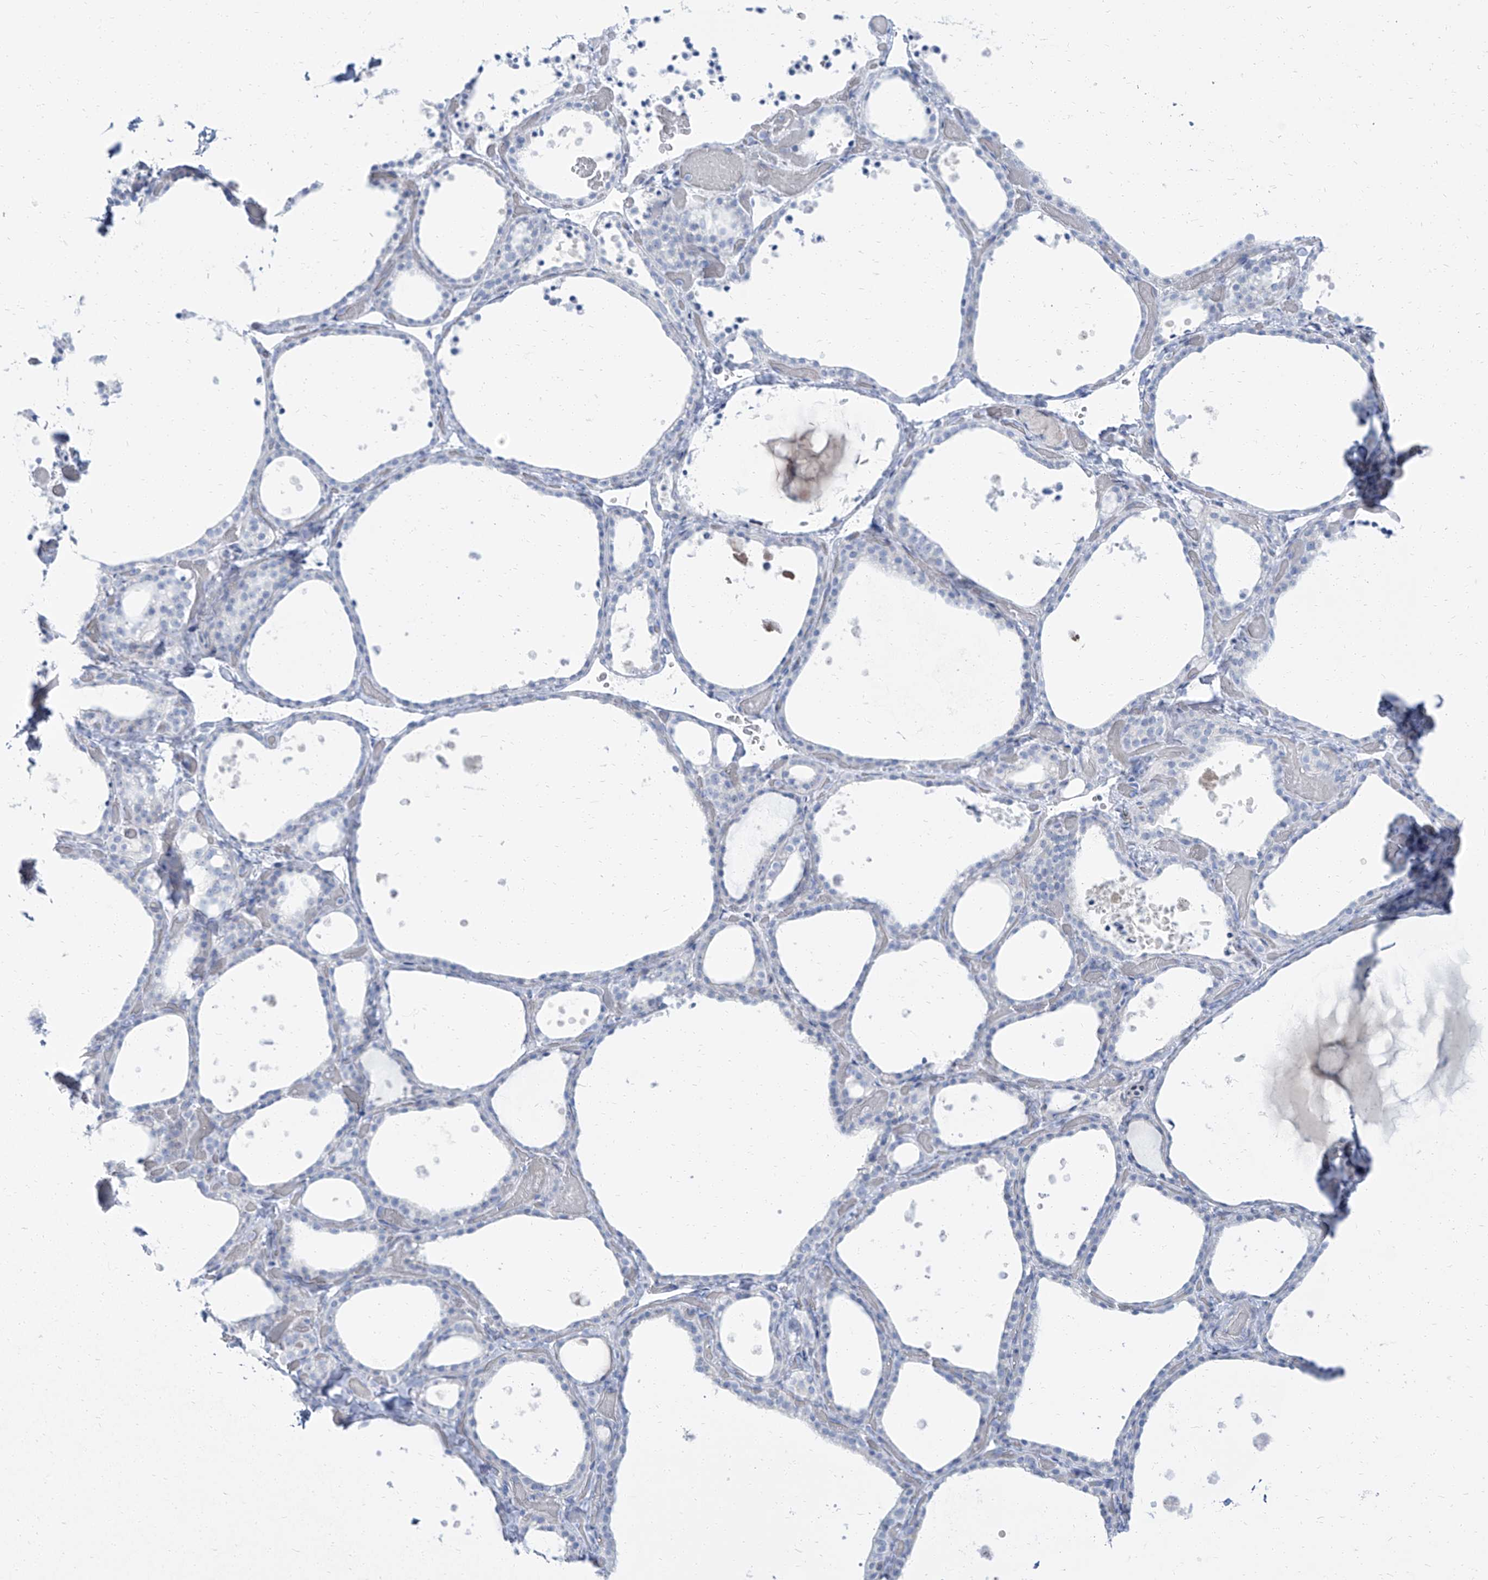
{"staining": {"intensity": "negative", "quantity": "none", "location": "none"}, "tissue": "thyroid gland", "cell_type": "Glandular cells", "image_type": "normal", "snomed": [{"axis": "morphology", "description": "Normal tissue, NOS"}, {"axis": "topography", "description": "Thyroid gland"}], "caption": "Glandular cells are negative for brown protein staining in normal thyroid gland. (IHC, brightfield microscopy, high magnification).", "gene": "TXLNB", "patient": {"sex": "female", "age": 44}}